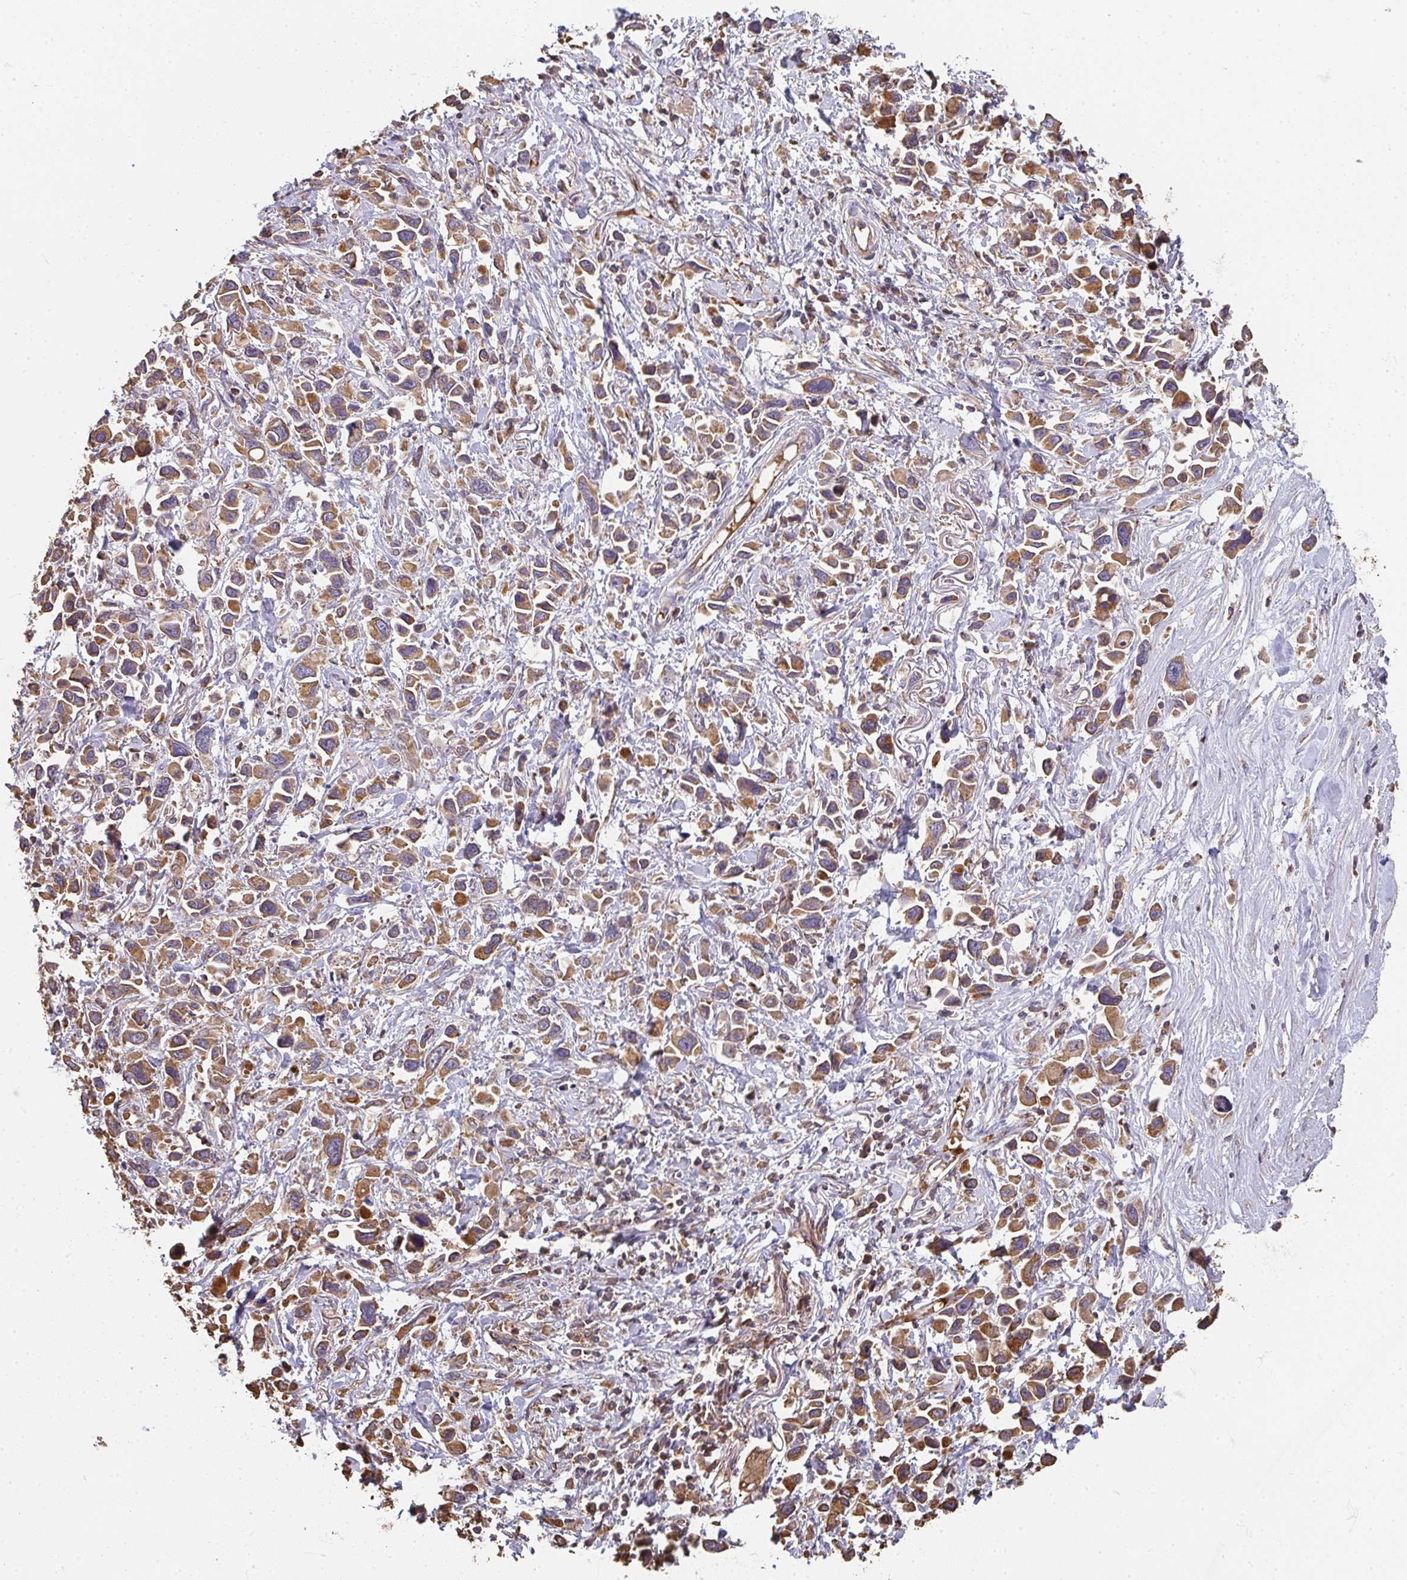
{"staining": {"intensity": "strong", "quantity": ">75%", "location": "cytoplasmic/membranous"}, "tissue": "stomach cancer", "cell_type": "Tumor cells", "image_type": "cancer", "snomed": [{"axis": "morphology", "description": "Adenocarcinoma, NOS"}, {"axis": "topography", "description": "Stomach"}], "caption": "Immunohistochemistry staining of adenocarcinoma (stomach), which demonstrates high levels of strong cytoplasmic/membranous expression in about >75% of tumor cells indicating strong cytoplasmic/membranous protein expression. The staining was performed using DAB (brown) for protein detection and nuclei were counterstained in hematoxylin (blue).", "gene": "POLG", "patient": {"sex": "female", "age": 81}}